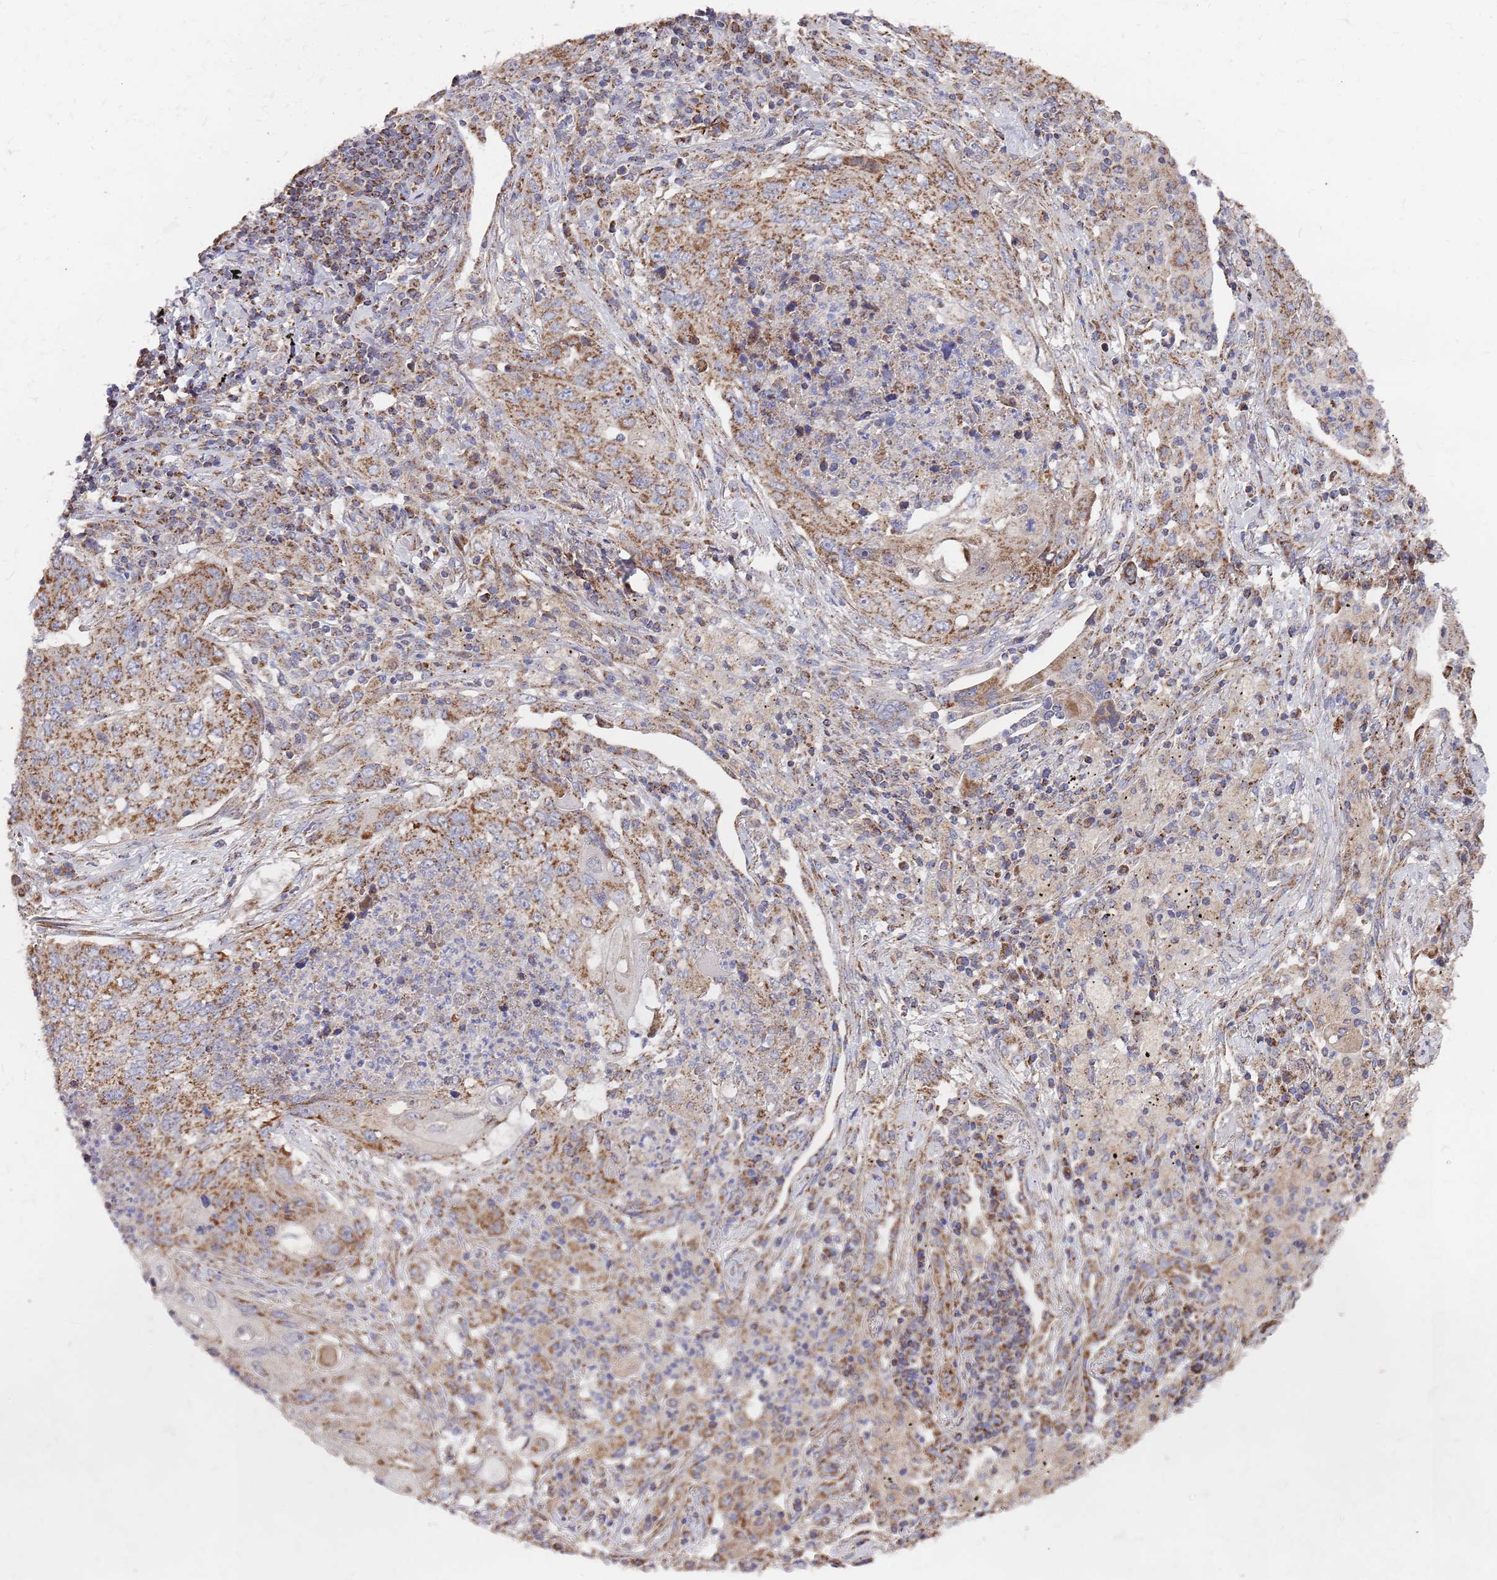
{"staining": {"intensity": "moderate", "quantity": ">75%", "location": "cytoplasmic/membranous"}, "tissue": "lung cancer", "cell_type": "Tumor cells", "image_type": "cancer", "snomed": [{"axis": "morphology", "description": "Squamous cell carcinoma, NOS"}, {"axis": "topography", "description": "Lung"}], "caption": "Immunohistochemistry (IHC) histopathology image of squamous cell carcinoma (lung) stained for a protein (brown), which exhibits medium levels of moderate cytoplasmic/membranous positivity in about >75% of tumor cells.", "gene": "WDFY3", "patient": {"sex": "female", "age": 63}}